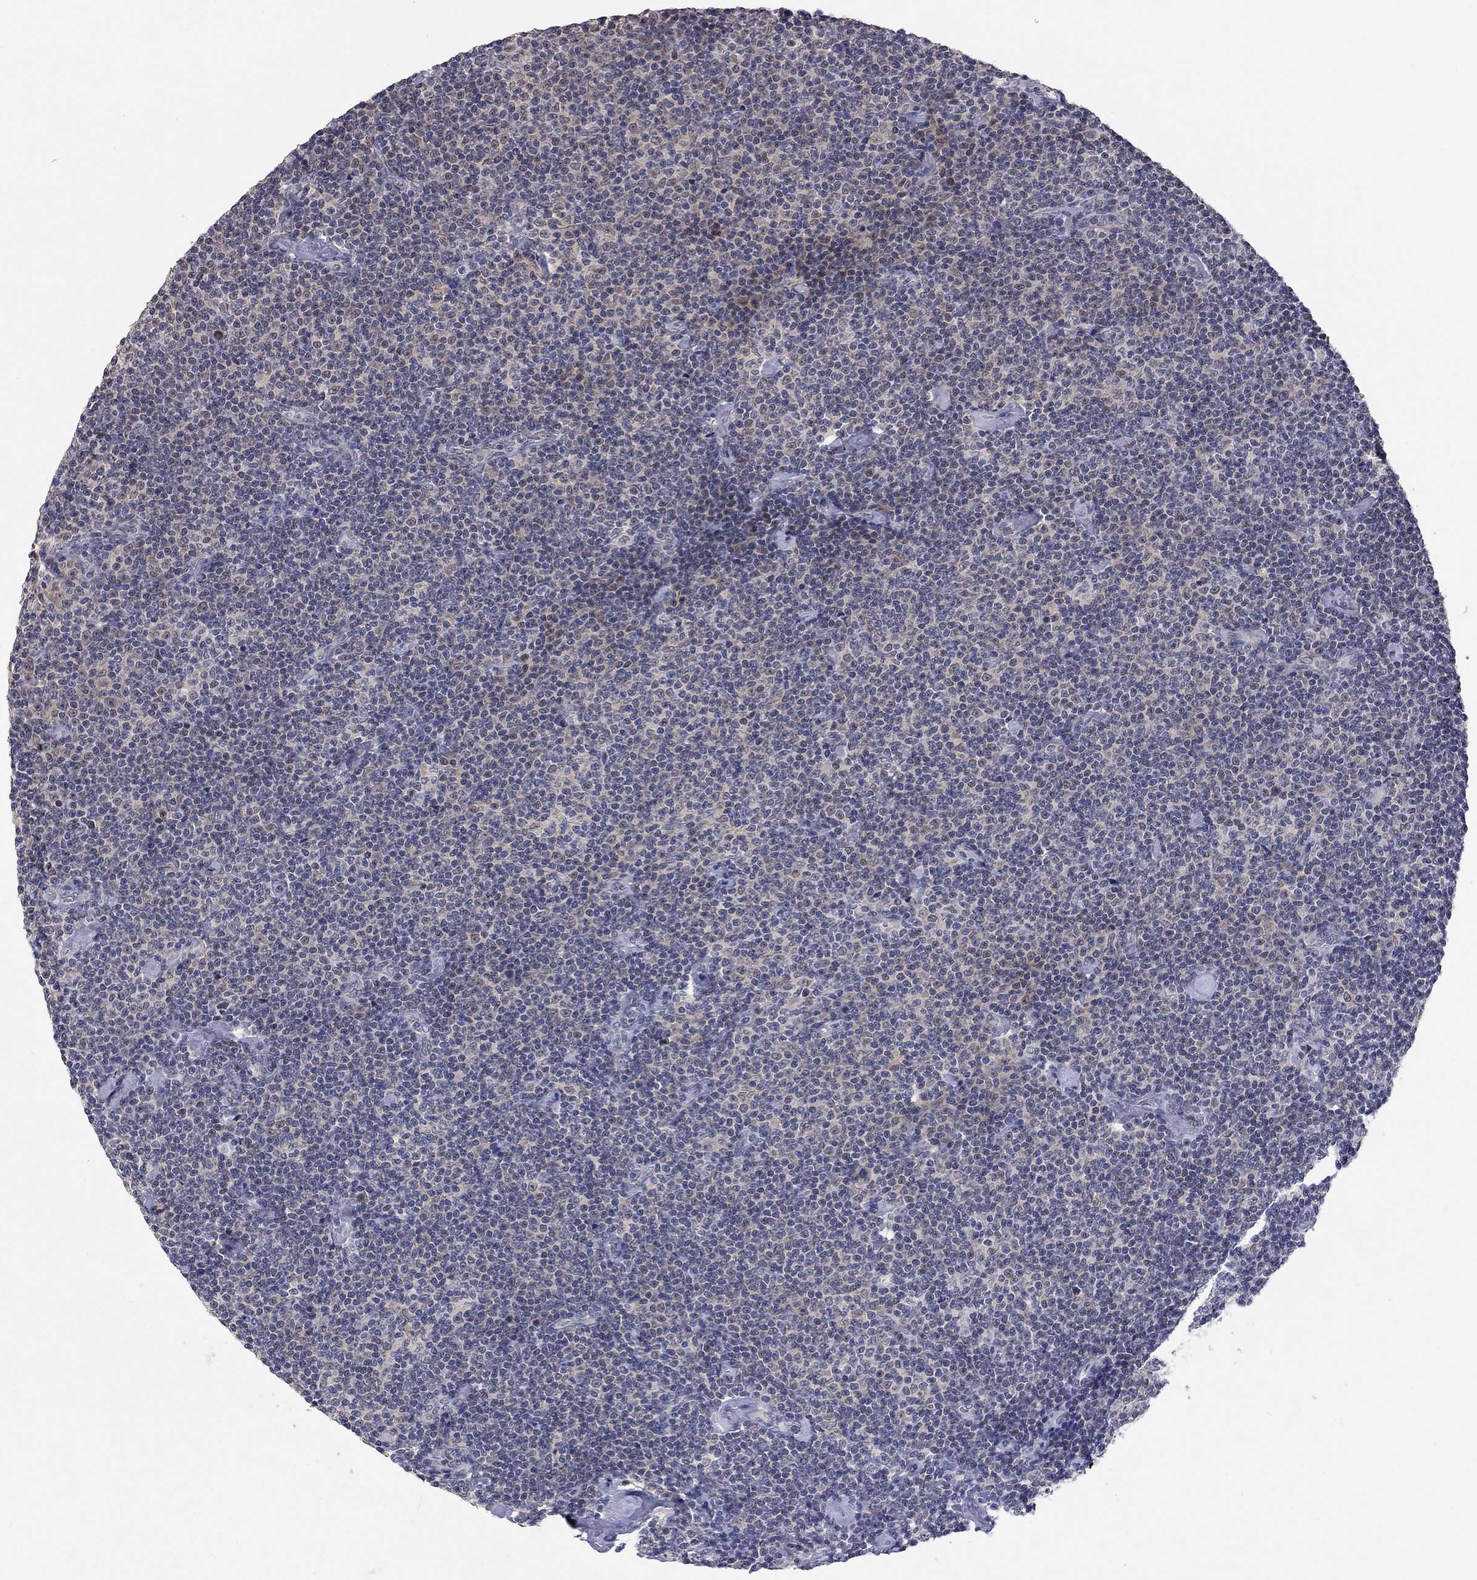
{"staining": {"intensity": "negative", "quantity": "none", "location": "none"}, "tissue": "lymphoma", "cell_type": "Tumor cells", "image_type": "cancer", "snomed": [{"axis": "morphology", "description": "Malignant lymphoma, non-Hodgkin's type, Low grade"}, {"axis": "topography", "description": "Lymph node"}], "caption": "Tumor cells show no significant protein expression in lymphoma.", "gene": "FABP12", "patient": {"sex": "male", "age": 81}}